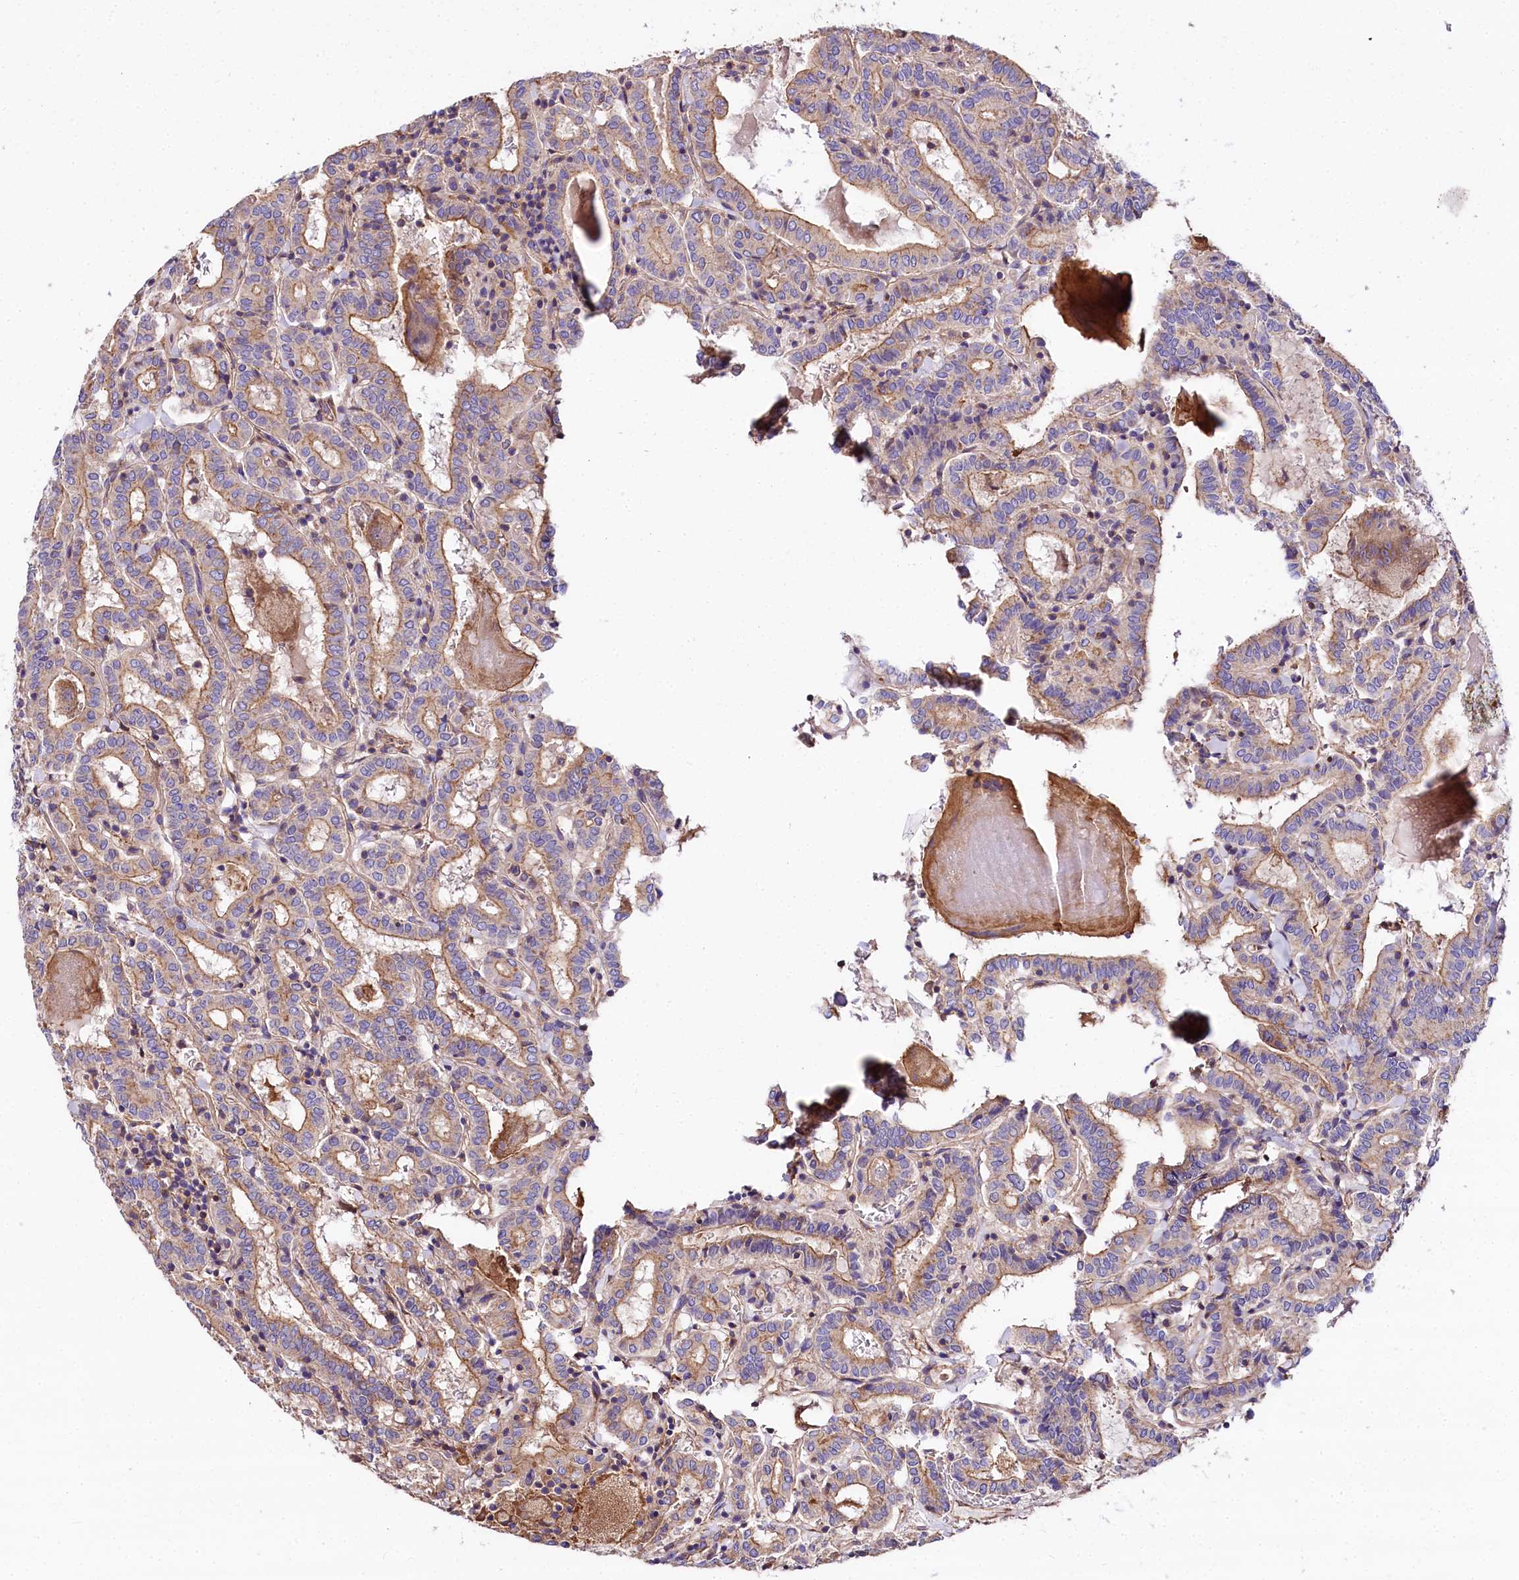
{"staining": {"intensity": "weak", "quantity": ">75%", "location": "cytoplasmic/membranous"}, "tissue": "thyroid cancer", "cell_type": "Tumor cells", "image_type": "cancer", "snomed": [{"axis": "morphology", "description": "Papillary adenocarcinoma, NOS"}, {"axis": "topography", "description": "Thyroid gland"}], "caption": "The histopathology image shows staining of thyroid papillary adenocarcinoma, revealing weak cytoplasmic/membranous protein positivity (brown color) within tumor cells.", "gene": "FCHSD2", "patient": {"sex": "female", "age": 72}}